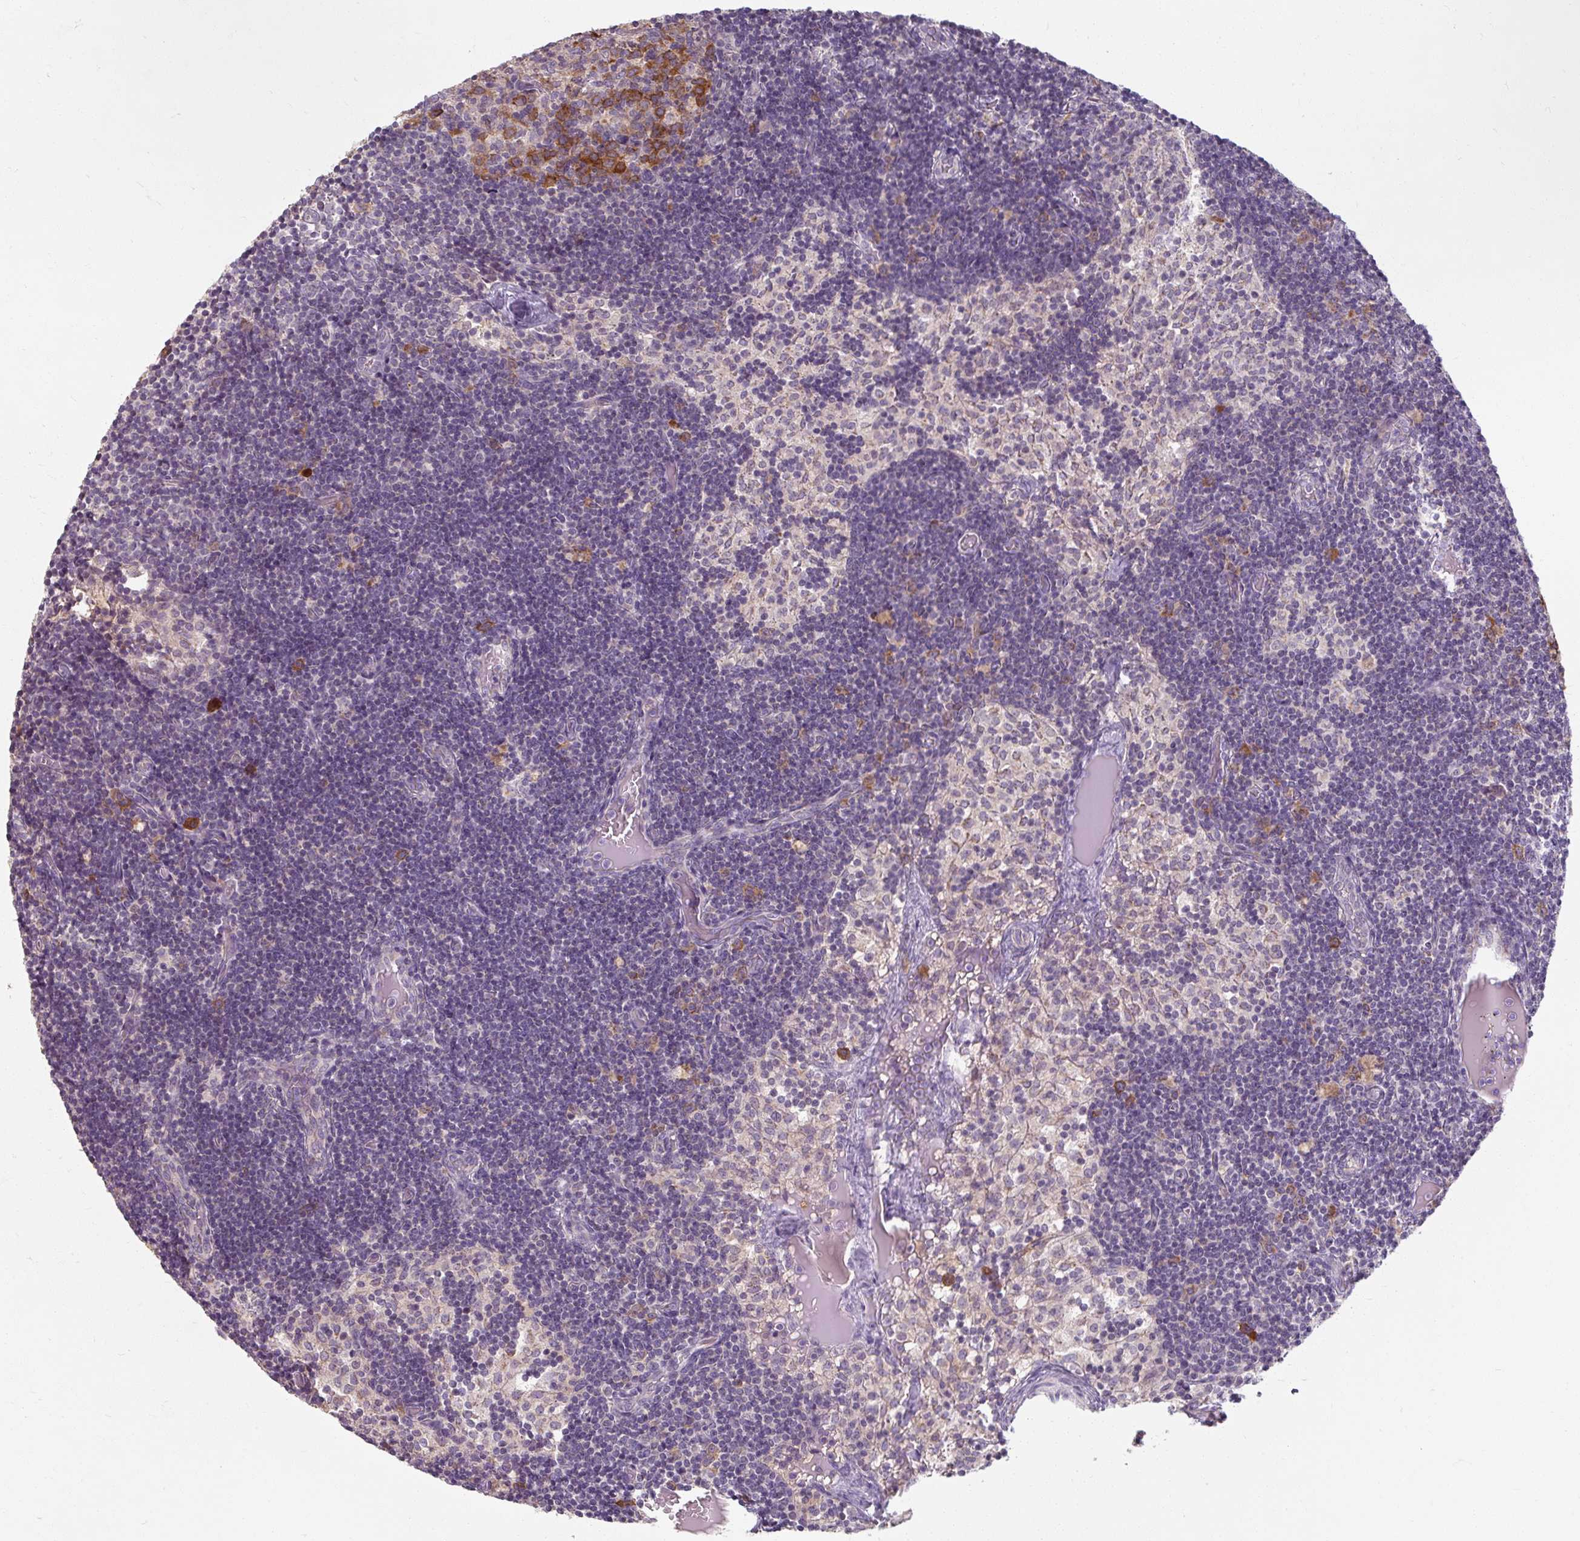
{"staining": {"intensity": "moderate", "quantity": ">75%", "location": "cytoplasmic/membranous"}, "tissue": "lymph node", "cell_type": "Germinal center cells", "image_type": "normal", "snomed": [{"axis": "morphology", "description": "Normal tissue, NOS"}, {"axis": "topography", "description": "Lymph node"}], "caption": "Protein expression analysis of unremarkable human lymph node reveals moderate cytoplasmic/membranous staining in approximately >75% of germinal center cells. (DAB IHC with brightfield microscopy, high magnification).", "gene": "TSEN54", "patient": {"sex": "female", "age": 31}}